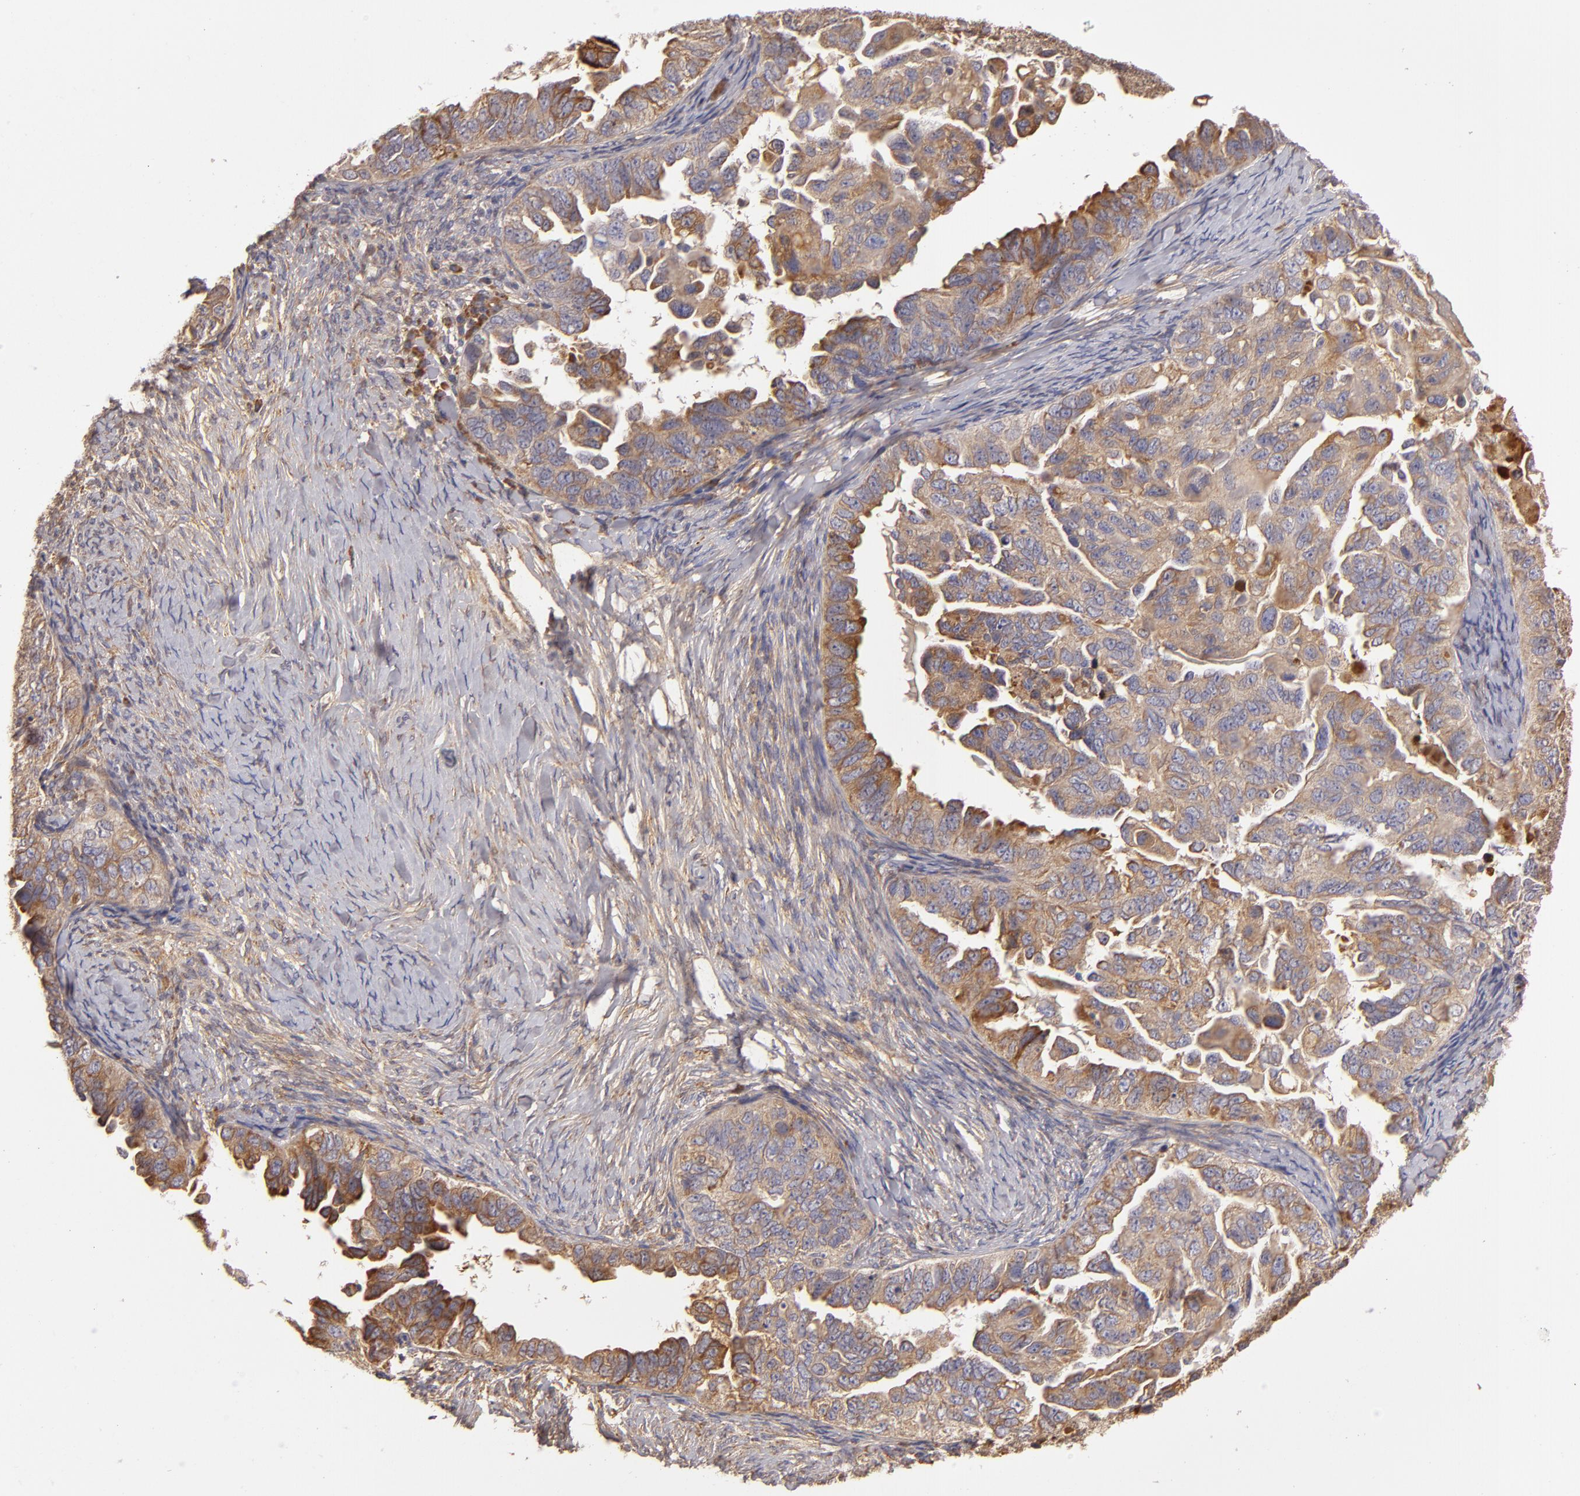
{"staining": {"intensity": "strong", "quantity": ">75%", "location": "cytoplasmic/membranous"}, "tissue": "ovarian cancer", "cell_type": "Tumor cells", "image_type": "cancer", "snomed": [{"axis": "morphology", "description": "Cystadenocarcinoma, serous, NOS"}, {"axis": "topography", "description": "Ovary"}], "caption": "High-magnification brightfield microscopy of ovarian serous cystadenocarcinoma stained with DAB (brown) and counterstained with hematoxylin (blue). tumor cells exhibit strong cytoplasmic/membranous positivity is present in about>75% of cells.", "gene": "CFB", "patient": {"sex": "female", "age": 82}}